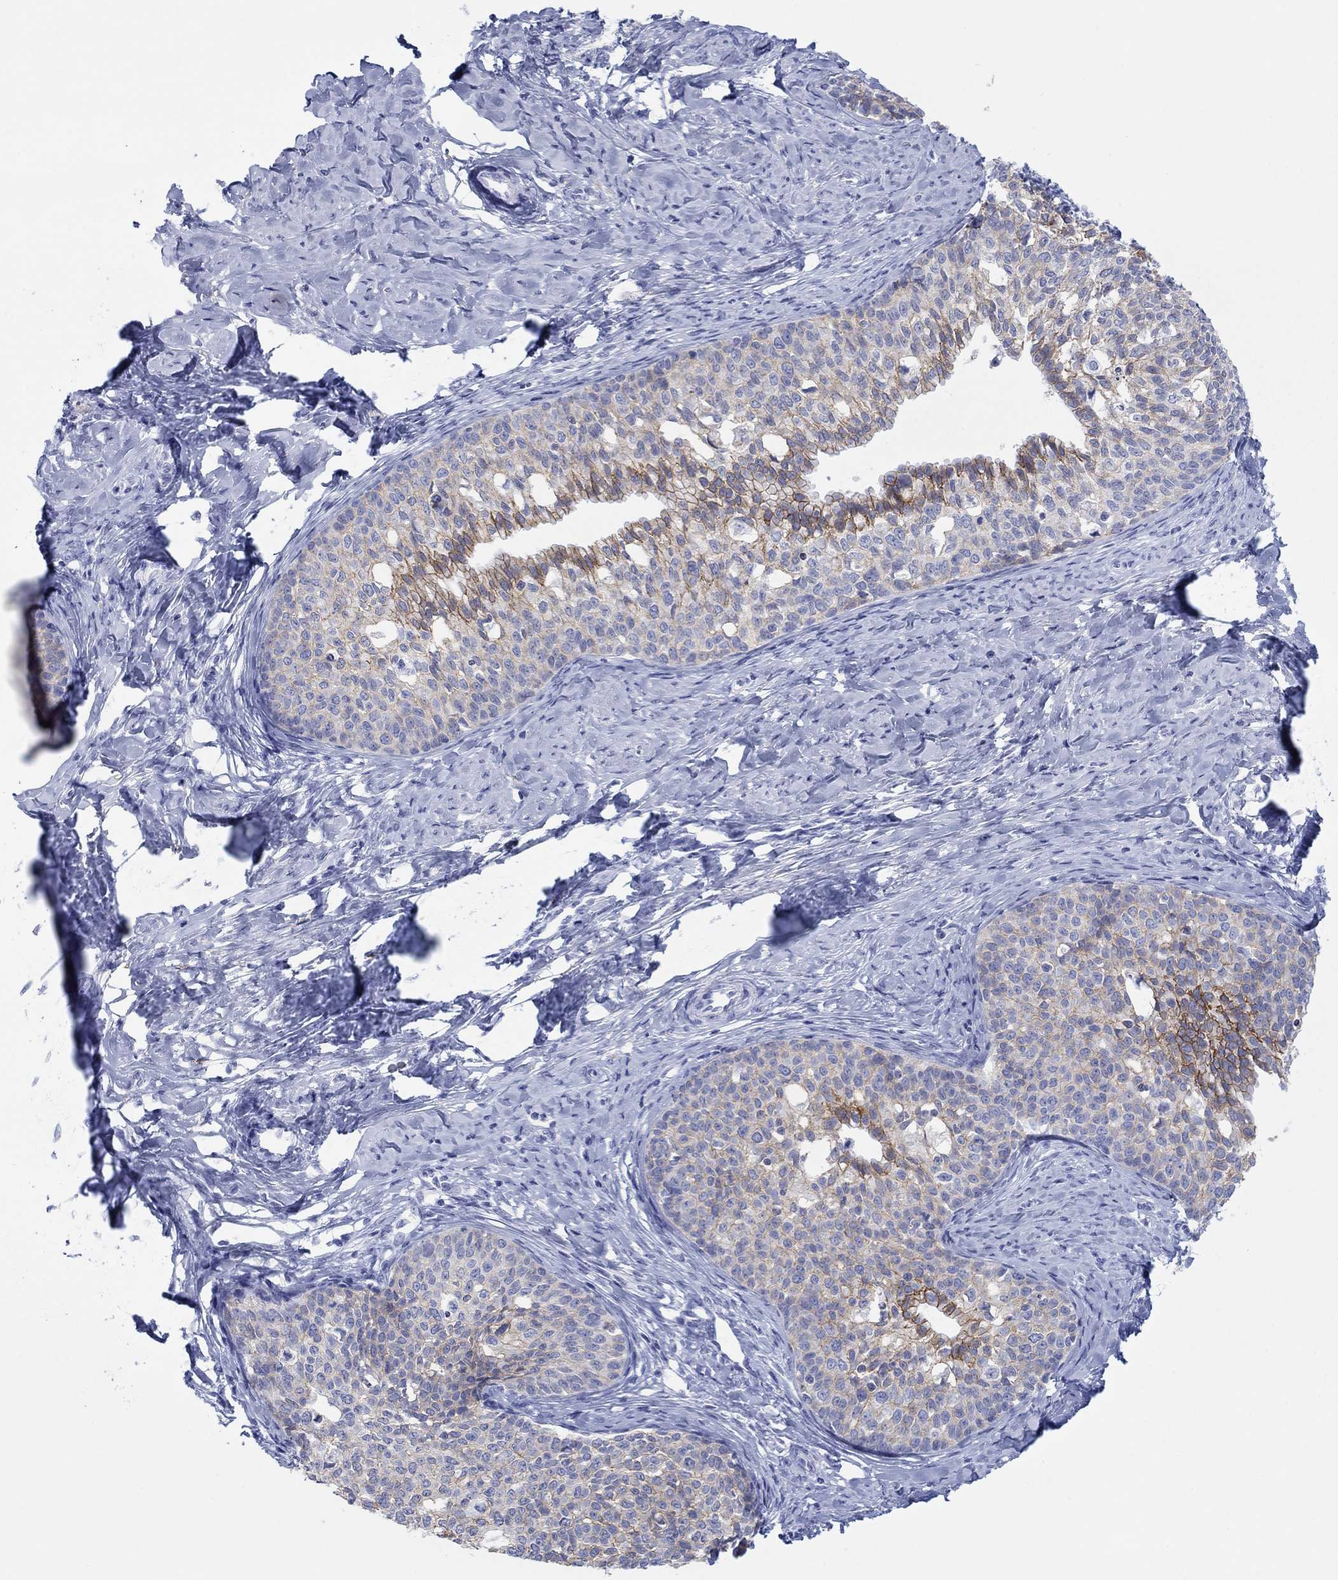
{"staining": {"intensity": "strong", "quantity": "<25%", "location": "cytoplasmic/membranous"}, "tissue": "cervical cancer", "cell_type": "Tumor cells", "image_type": "cancer", "snomed": [{"axis": "morphology", "description": "Squamous cell carcinoma, NOS"}, {"axis": "topography", "description": "Cervix"}], "caption": "Immunohistochemistry photomicrograph of neoplastic tissue: squamous cell carcinoma (cervical) stained using immunohistochemistry displays medium levels of strong protein expression localized specifically in the cytoplasmic/membranous of tumor cells, appearing as a cytoplasmic/membranous brown color.", "gene": "ATP1B1", "patient": {"sex": "female", "age": 51}}